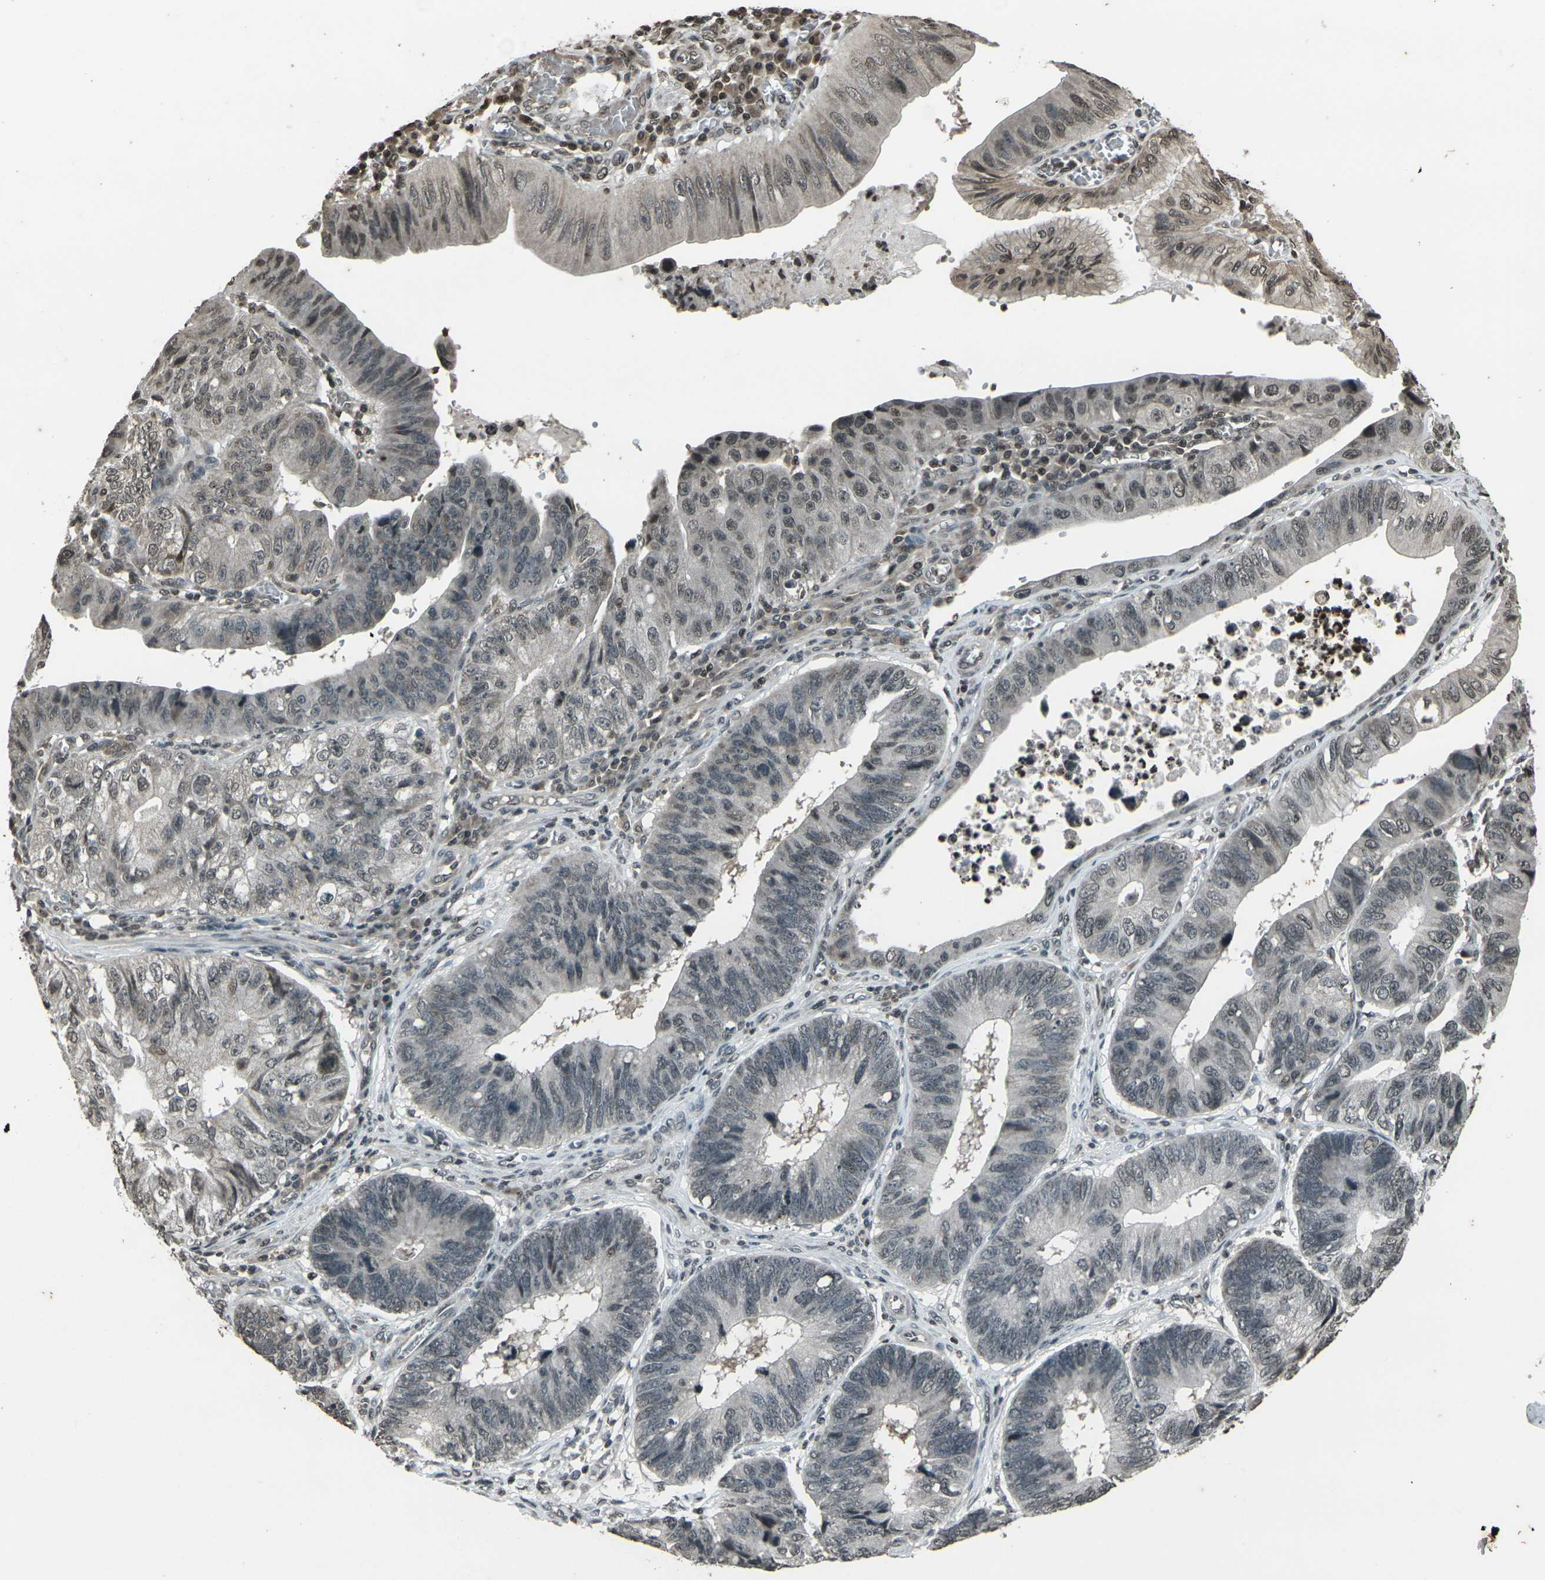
{"staining": {"intensity": "weak", "quantity": "<25%", "location": "cytoplasmic/membranous,nuclear"}, "tissue": "stomach cancer", "cell_type": "Tumor cells", "image_type": "cancer", "snomed": [{"axis": "morphology", "description": "Adenocarcinoma, NOS"}, {"axis": "topography", "description": "Stomach"}], "caption": "IHC photomicrograph of neoplastic tissue: human stomach adenocarcinoma stained with DAB (3,3'-diaminobenzidine) reveals no significant protein expression in tumor cells.", "gene": "PRPF8", "patient": {"sex": "male", "age": 59}}